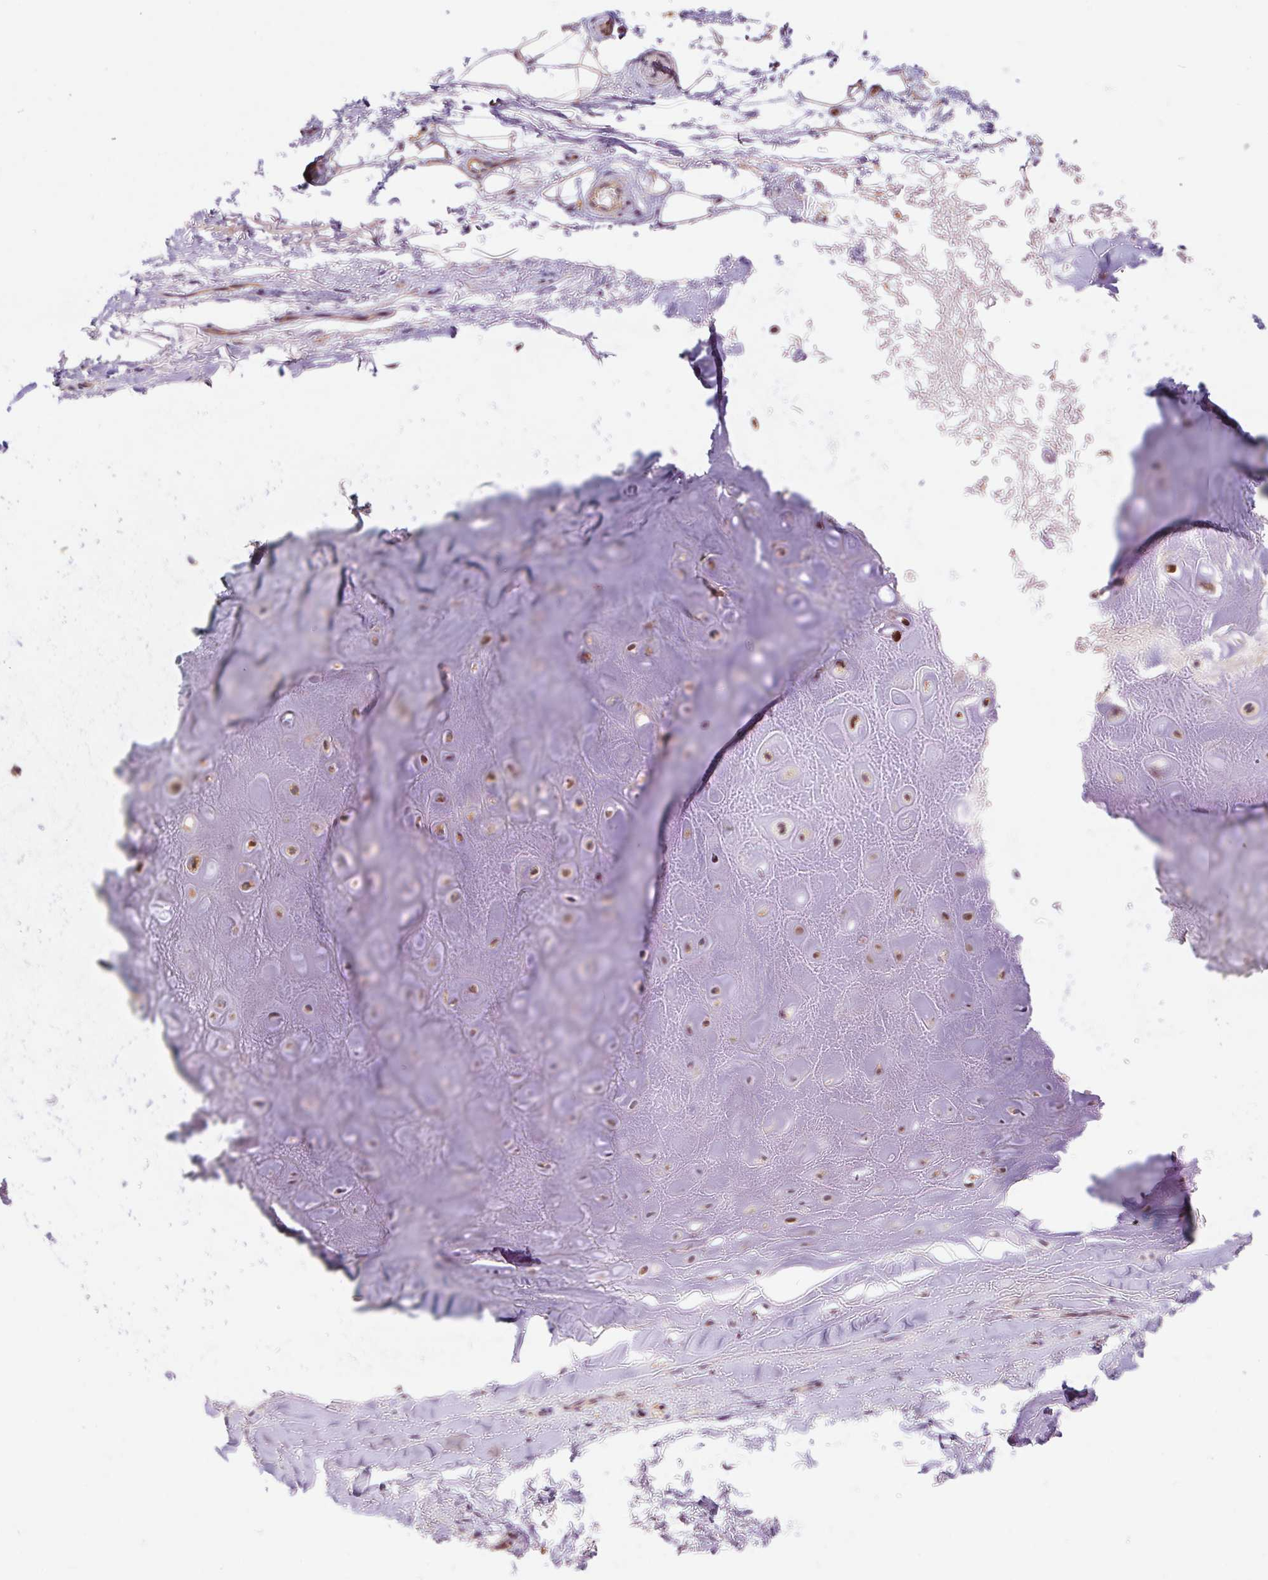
{"staining": {"intensity": "weak", "quantity": "25%-75%", "location": "cytoplasmic/membranous"}, "tissue": "adipose tissue", "cell_type": "Adipocytes", "image_type": "normal", "snomed": [{"axis": "morphology", "description": "Normal tissue, NOS"}, {"axis": "topography", "description": "Cartilage tissue"}], "caption": "Weak cytoplasmic/membranous expression is identified in approximately 25%-75% of adipocytes in benign adipose tissue.", "gene": "RRM1", "patient": {"sex": "male", "age": 65}}